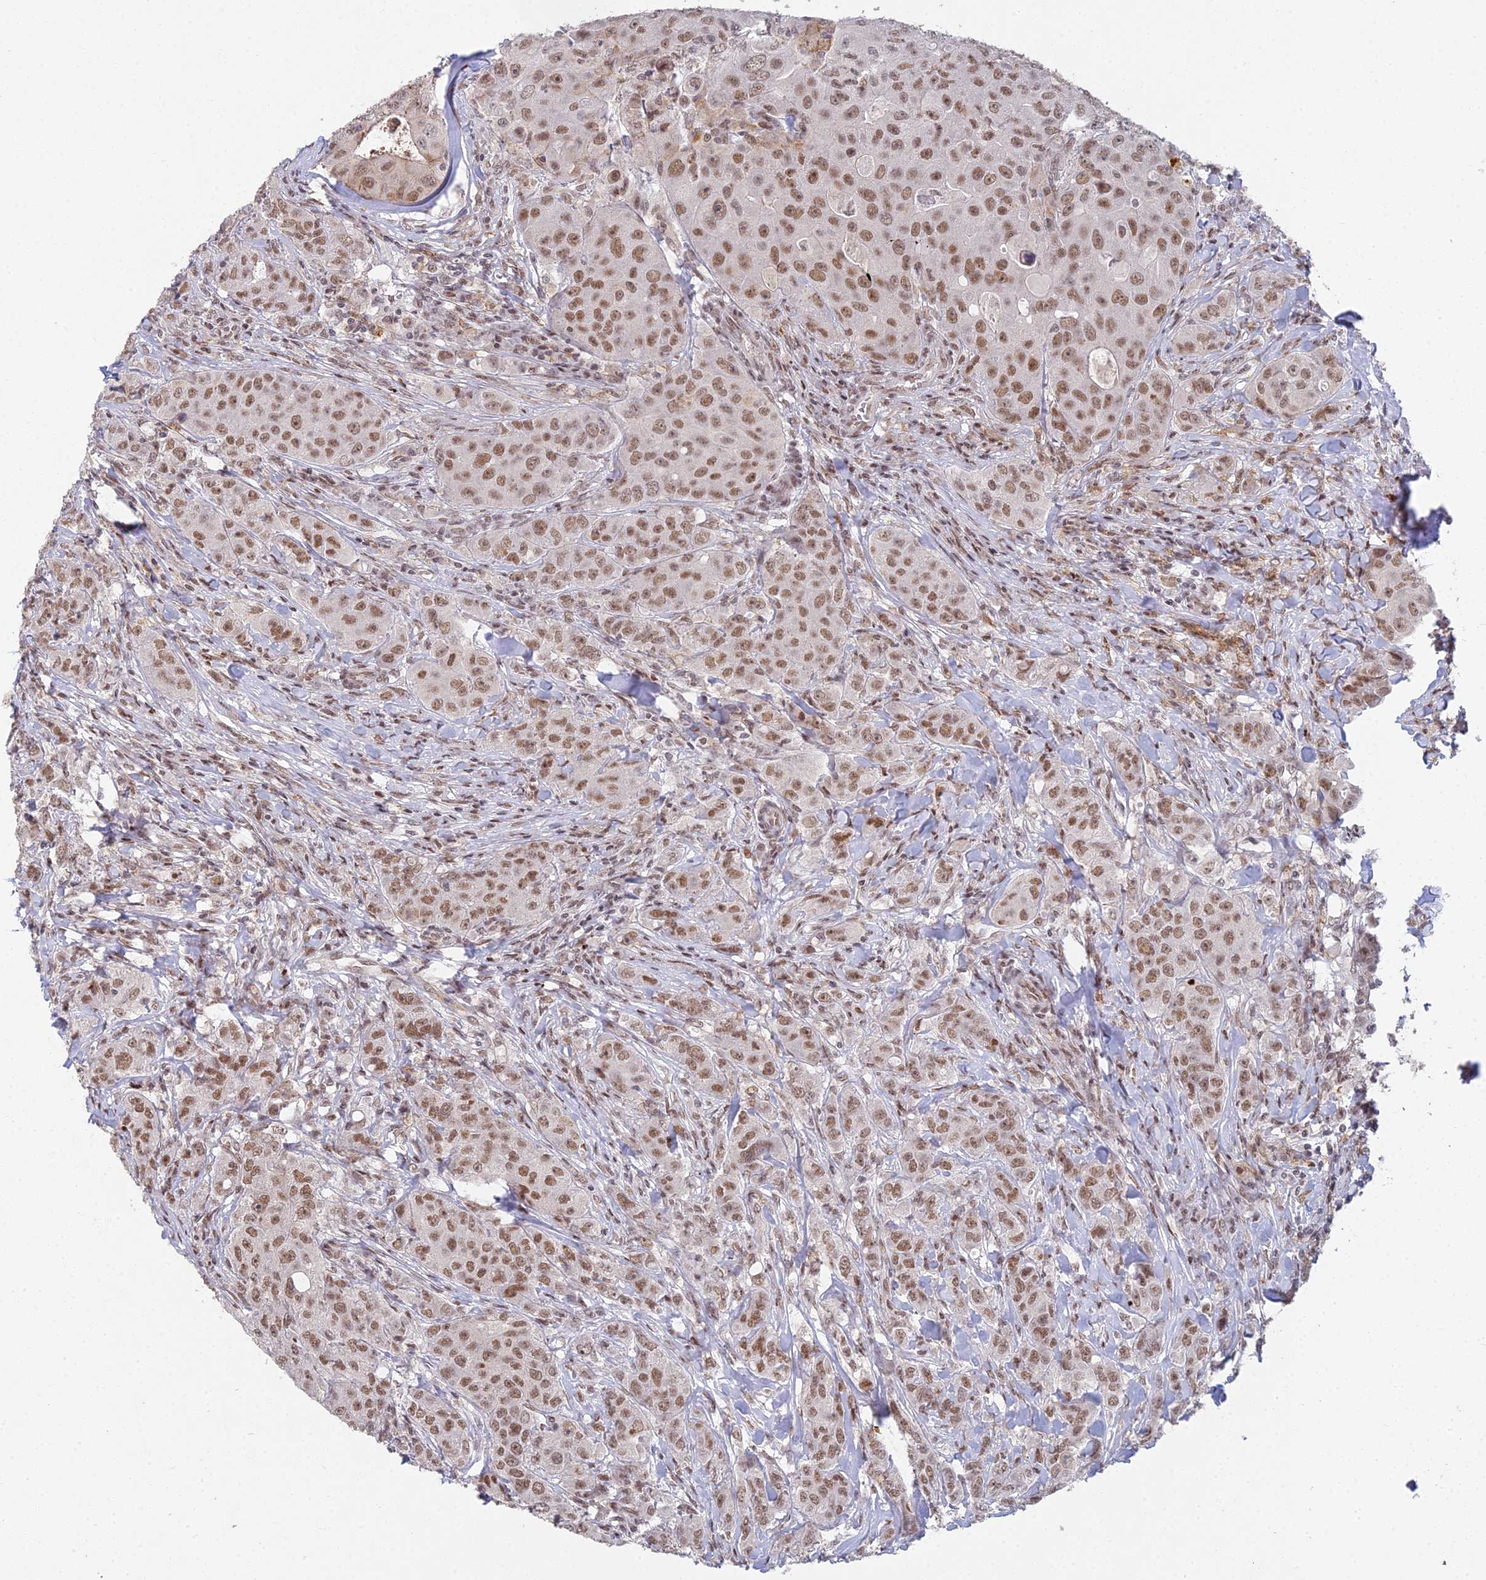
{"staining": {"intensity": "moderate", "quantity": ">75%", "location": "nuclear"}, "tissue": "breast cancer", "cell_type": "Tumor cells", "image_type": "cancer", "snomed": [{"axis": "morphology", "description": "Duct carcinoma"}, {"axis": "topography", "description": "Breast"}], "caption": "A brown stain shows moderate nuclear expression of a protein in human breast cancer (intraductal carcinoma) tumor cells.", "gene": "ABHD17A", "patient": {"sex": "female", "age": 43}}